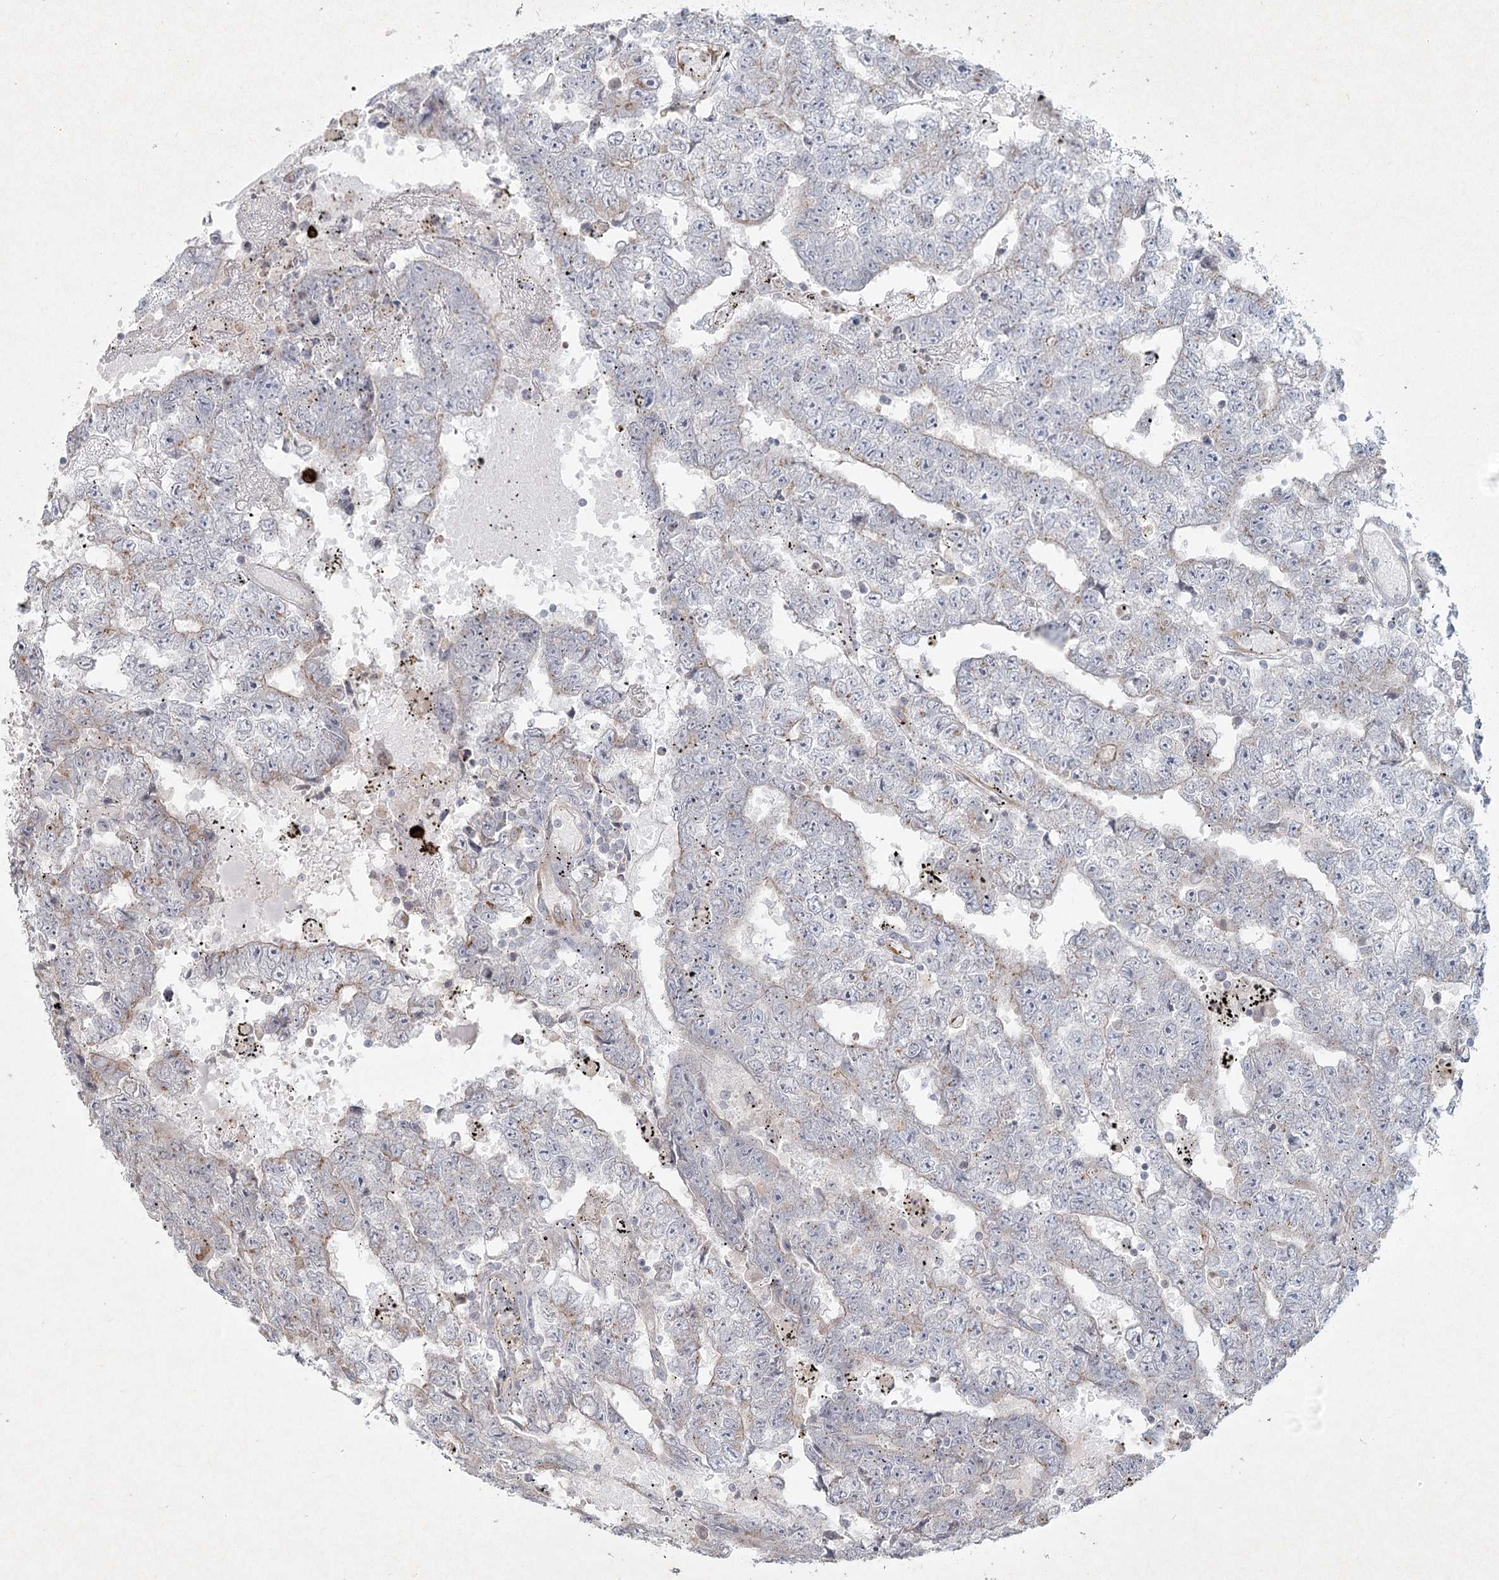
{"staining": {"intensity": "weak", "quantity": "<25%", "location": "cytoplasmic/membranous"}, "tissue": "testis cancer", "cell_type": "Tumor cells", "image_type": "cancer", "snomed": [{"axis": "morphology", "description": "Carcinoma, Embryonal, NOS"}, {"axis": "topography", "description": "Testis"}], "caption": "This is an IHC histopathology image of testis cancer. There is no positivity in tumor cells.", "gene": "LRP2BP", "patient": {"sex": "male", "age": 25}}